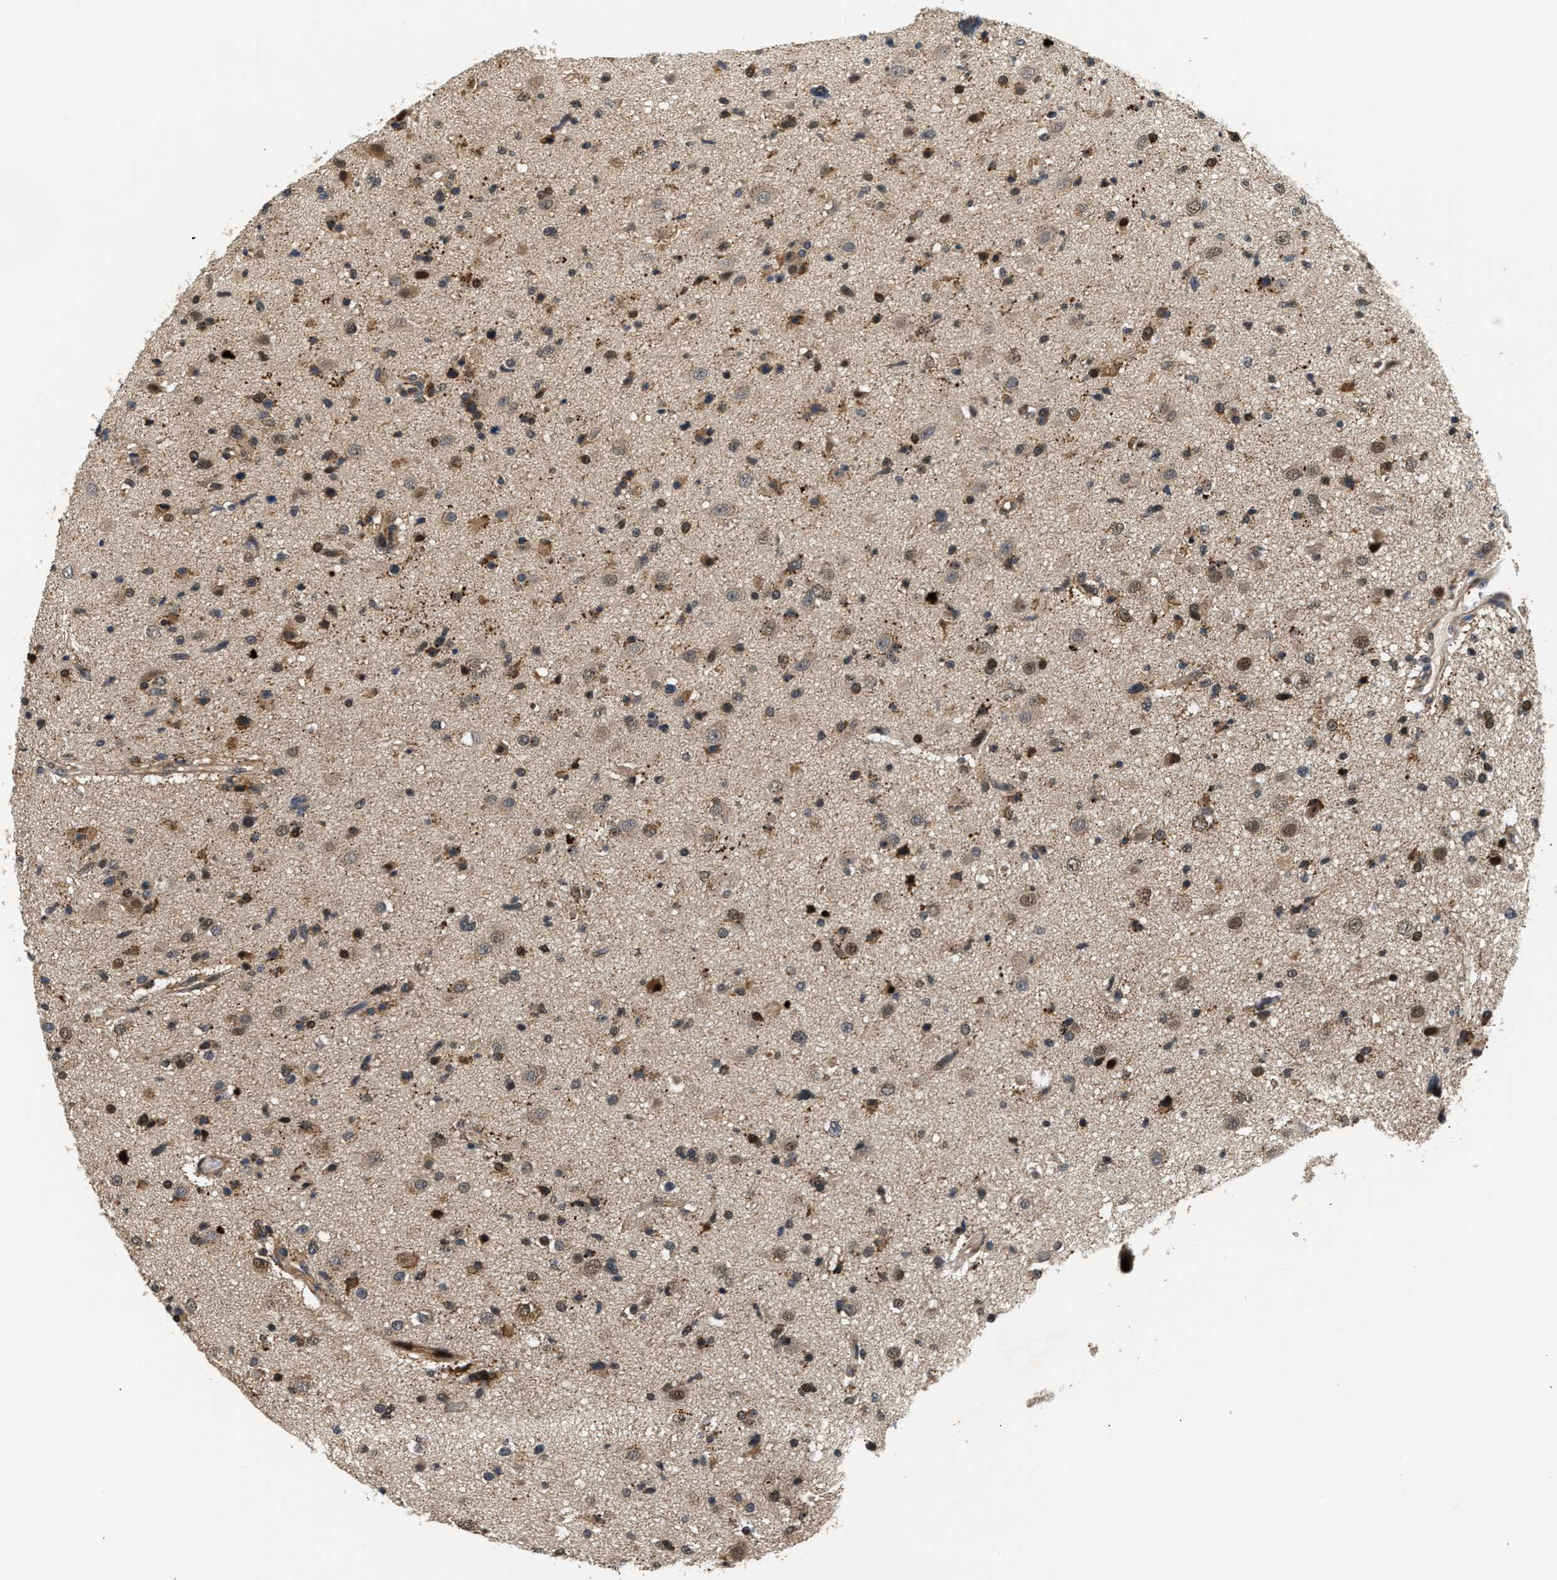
{"staining": {"intensity": "moderate", "quantity": "25%-75%", "location": "cytoplasmic/membranous,nuclear"}, "tissue": "glioma", "cell_type": "Tumor cells", "image_type": "cancer", "snomed": [{"axis": "morphology", "description": "Glioma, malignant, High grade"}, {"axis": "topography", "description": "Brain"}], "caption": "Immunohistochemical staining of malignant glioma (high-grade) displays moderate cytoplasmic/membranous and nuclear protein positivity in about 25%-75% of tumor cells.", "gene": "LARP6", "patient": {"sex": "male", "age": 33}}